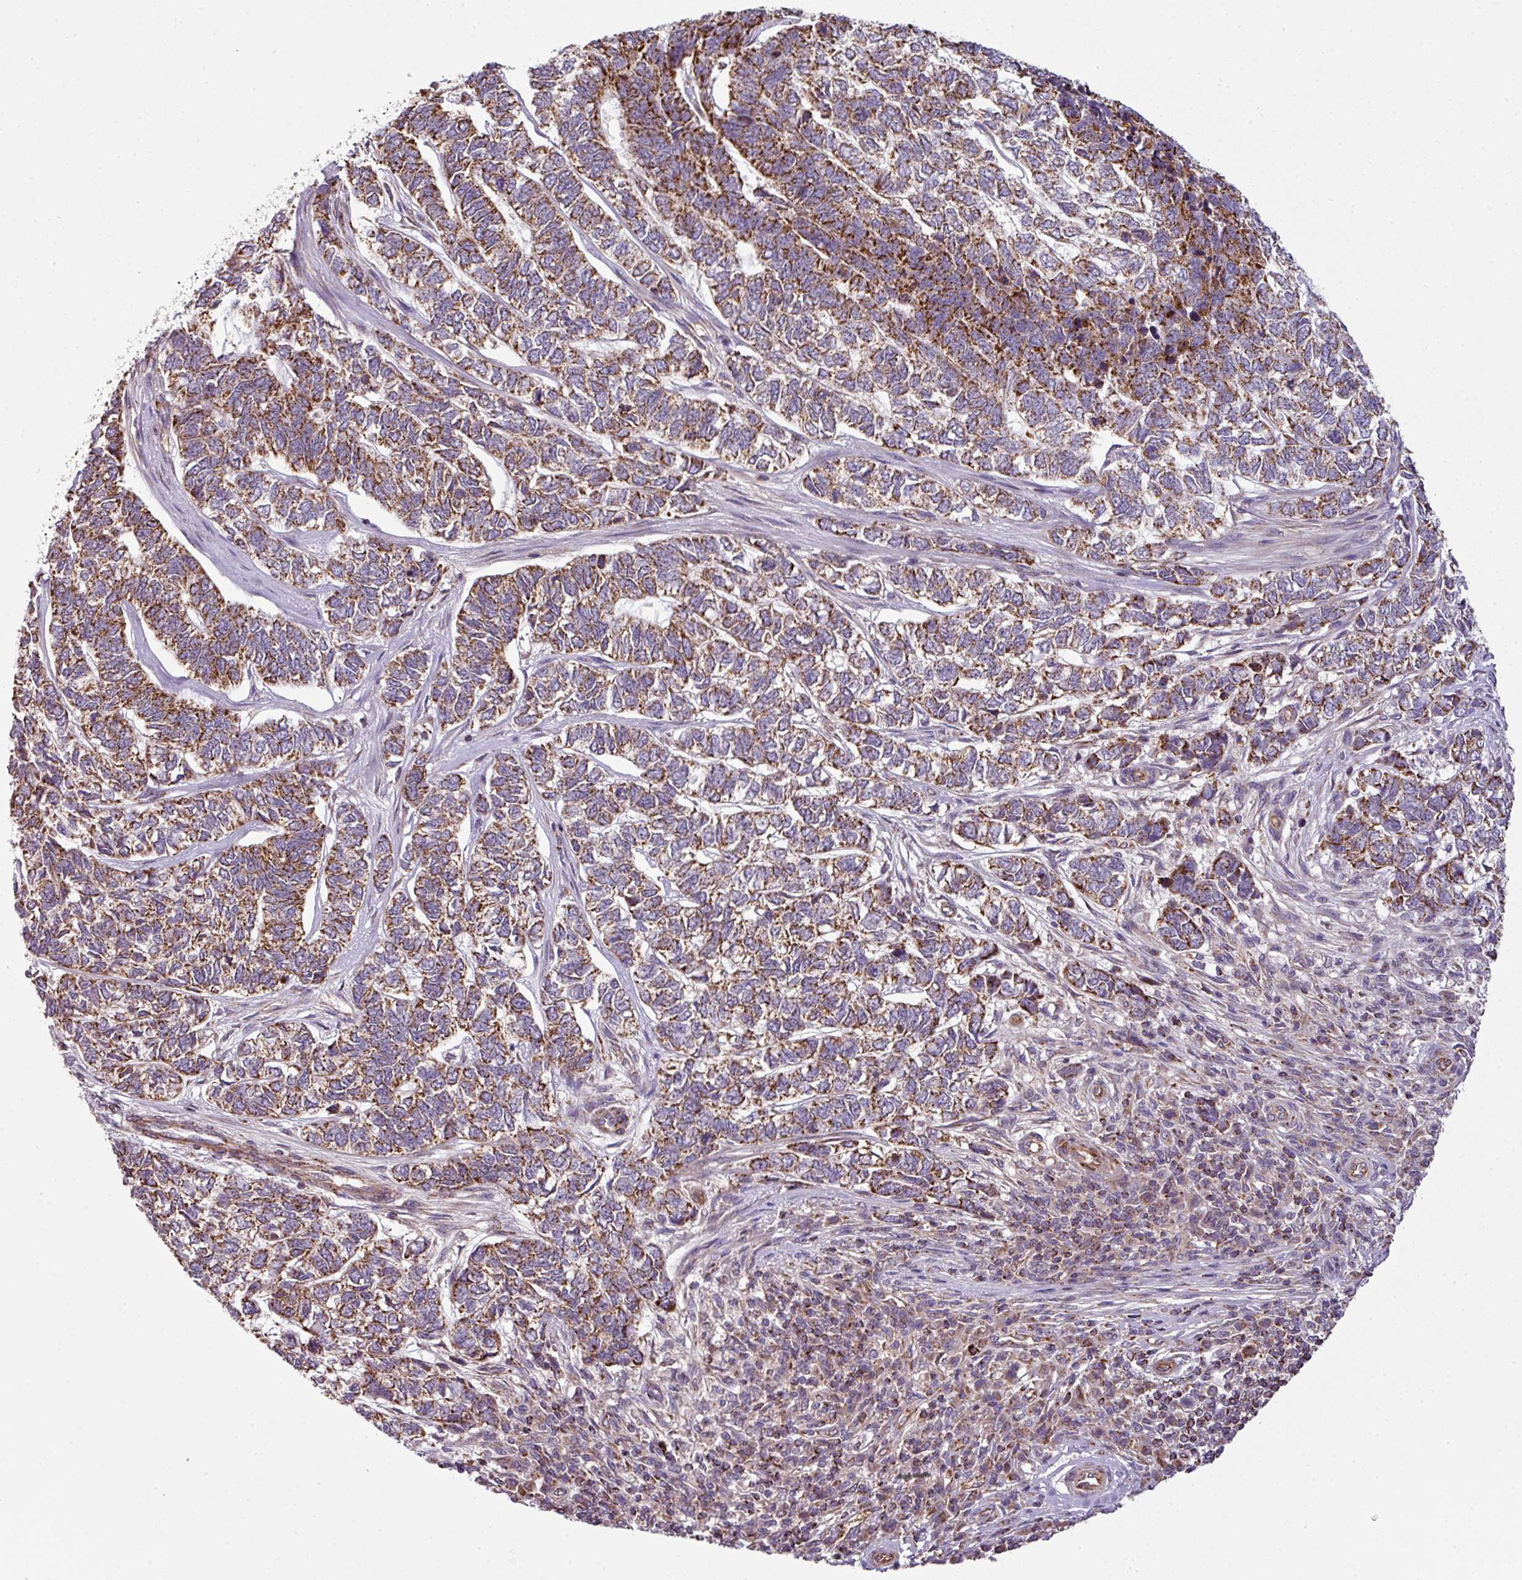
{"staining": {"intensity": "moderate", "quantity": ">75%", "location": "cytoplasmic/membranous"}, "tissue": "skin cancer", "cell_type": "Tumor cells", "image_type": "cancer", "snomed": [{"axis": "morphology", "description": "Basal cell carcinoma"}, {"axis": "topography", "description": "Skin"}], "caption": "Skin cancer (basal cell carcinoma) stained with a protein marker reveals moderate staining in tumor cells.", "gene": "PRELID3B", "patient": {"sex": "female", "age": 65}}